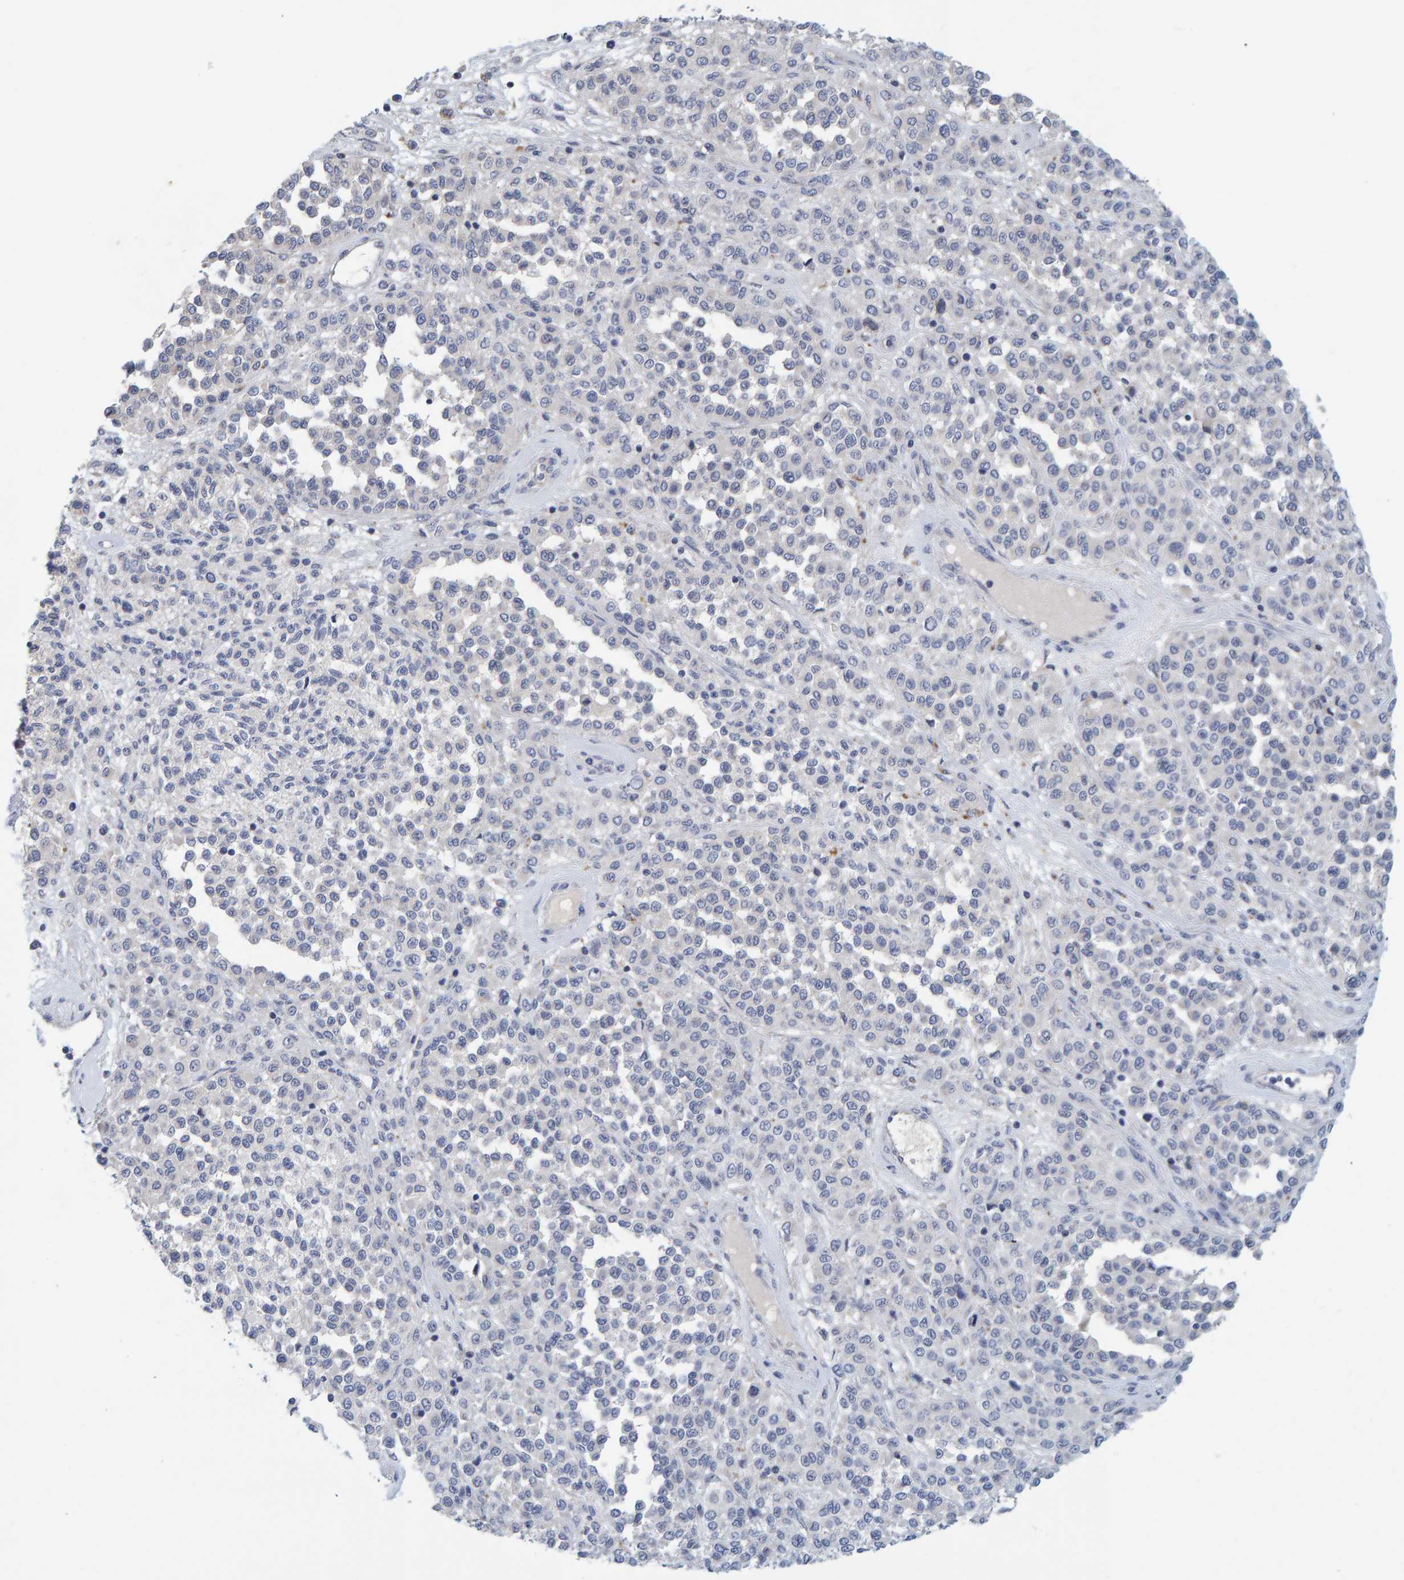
{"staining": {"intensity": "negative", "quantity": "none", "location": "none"}, "tissue": "melanoma", "cell_type": "Tumor cells", "image_type": "cancer", "snomed": [{"axis": "morphology", "description": "Malignant melanoma, Metastatic site"}, {"axis": "topography", "description": "Pancreas"}], "caption": "Immunohistochemistry (IHC) micrograph of neoplastic tissue: human melanoma stained with DAB (3,3'-diaminobenzidine) shows no significant protein expression in tumor cells.", "gene": "ZNF77", "patient": {"sex": "female", "age": 30}}